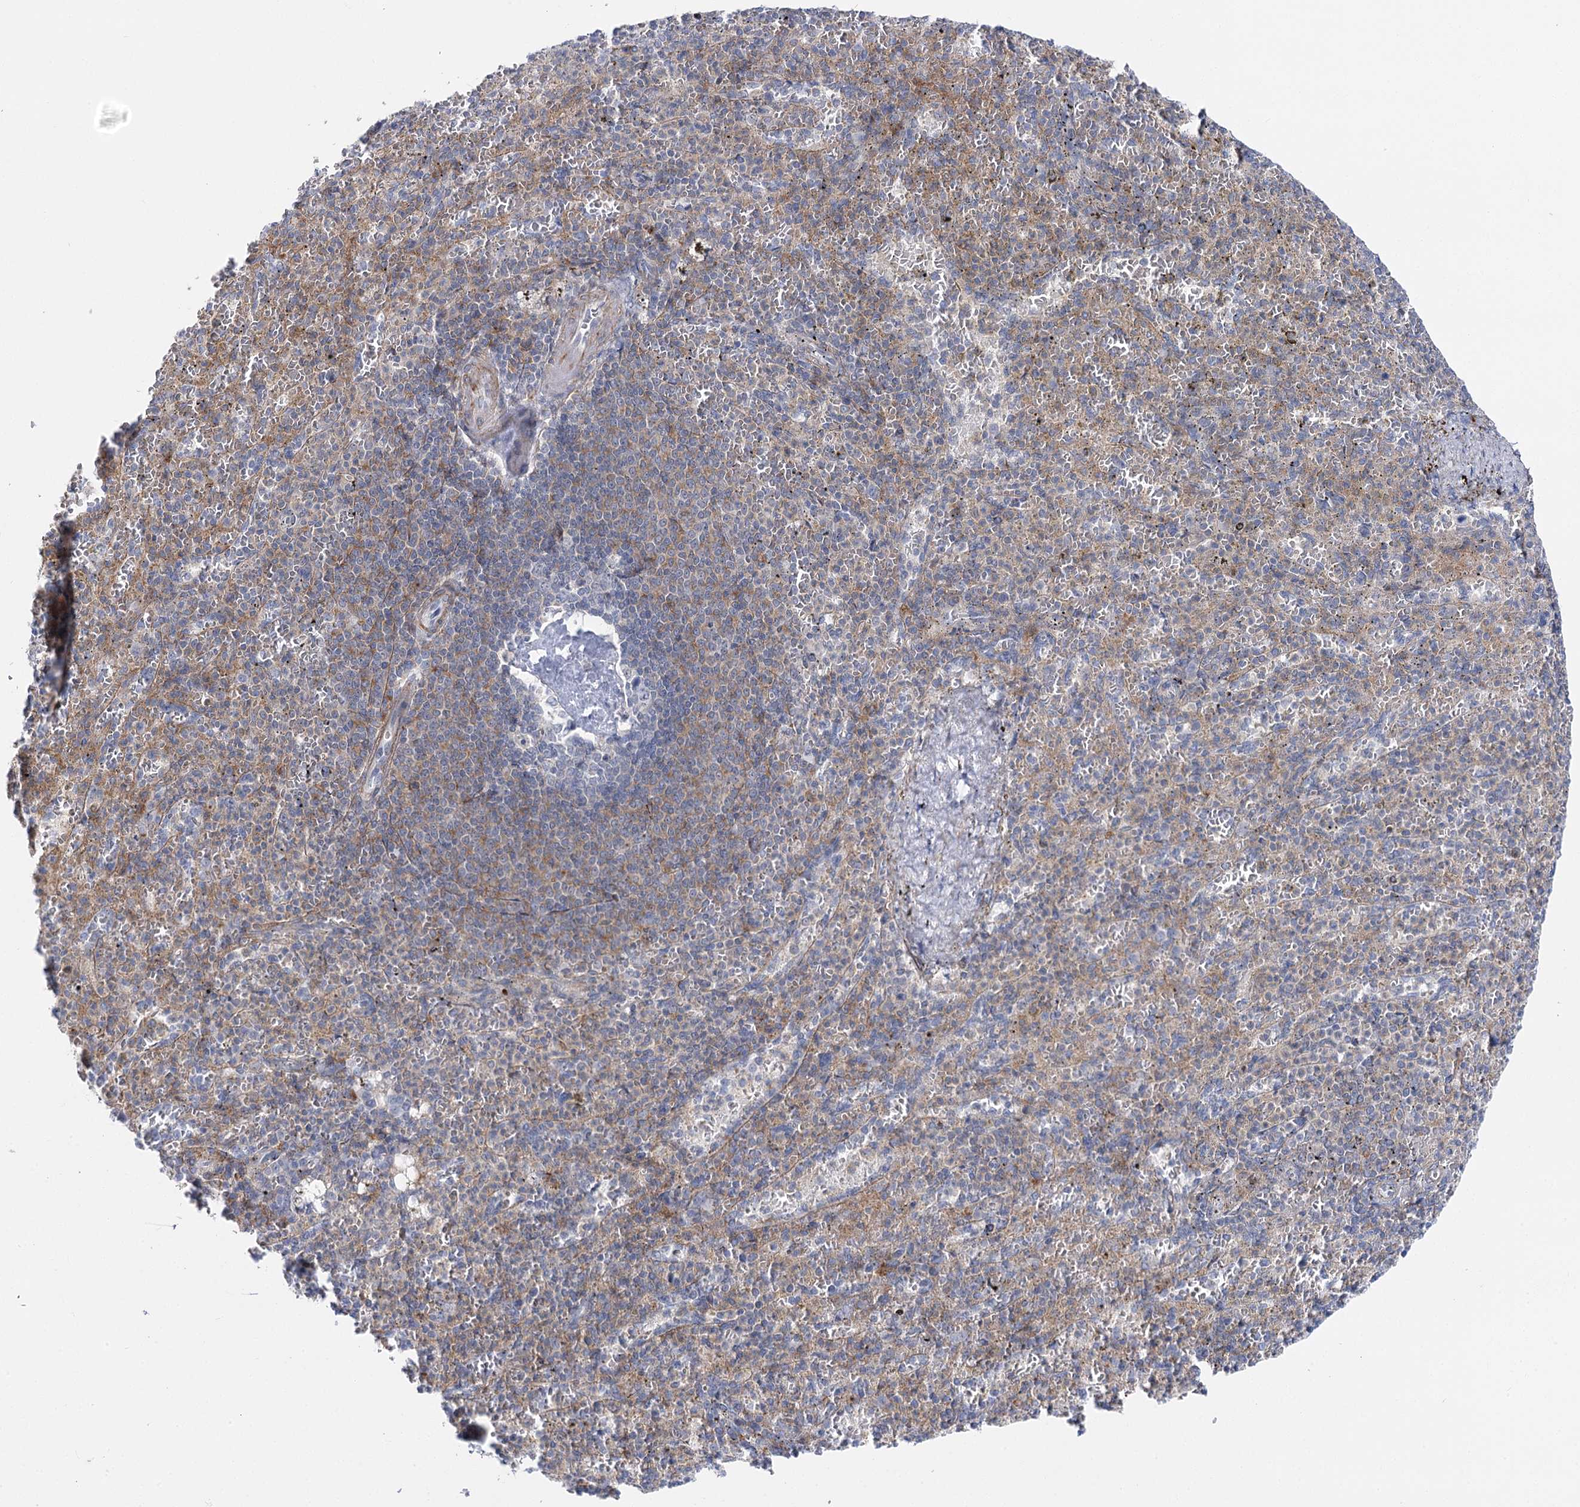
{"staining": {"intensity": "negative", "quantity": "none", "location": "none"}, "tissue": "spleen", "cell_type": "Cells in red pulp", "image_type": "normal", "snomed": [{"axis": "morphology", "description": "Normal tissue, NOS"}, {"axis": "topography", "description": "Spleen"}], "caption": "Immunohistochemical staining of unremarkable spleen exhibits no significant positivity in cells in red pulp. (DAB immunohistochemistry with hematoxylin counter stain).", "gene": "AGXT2", "patient": {"sex": "female", "age": 74}}